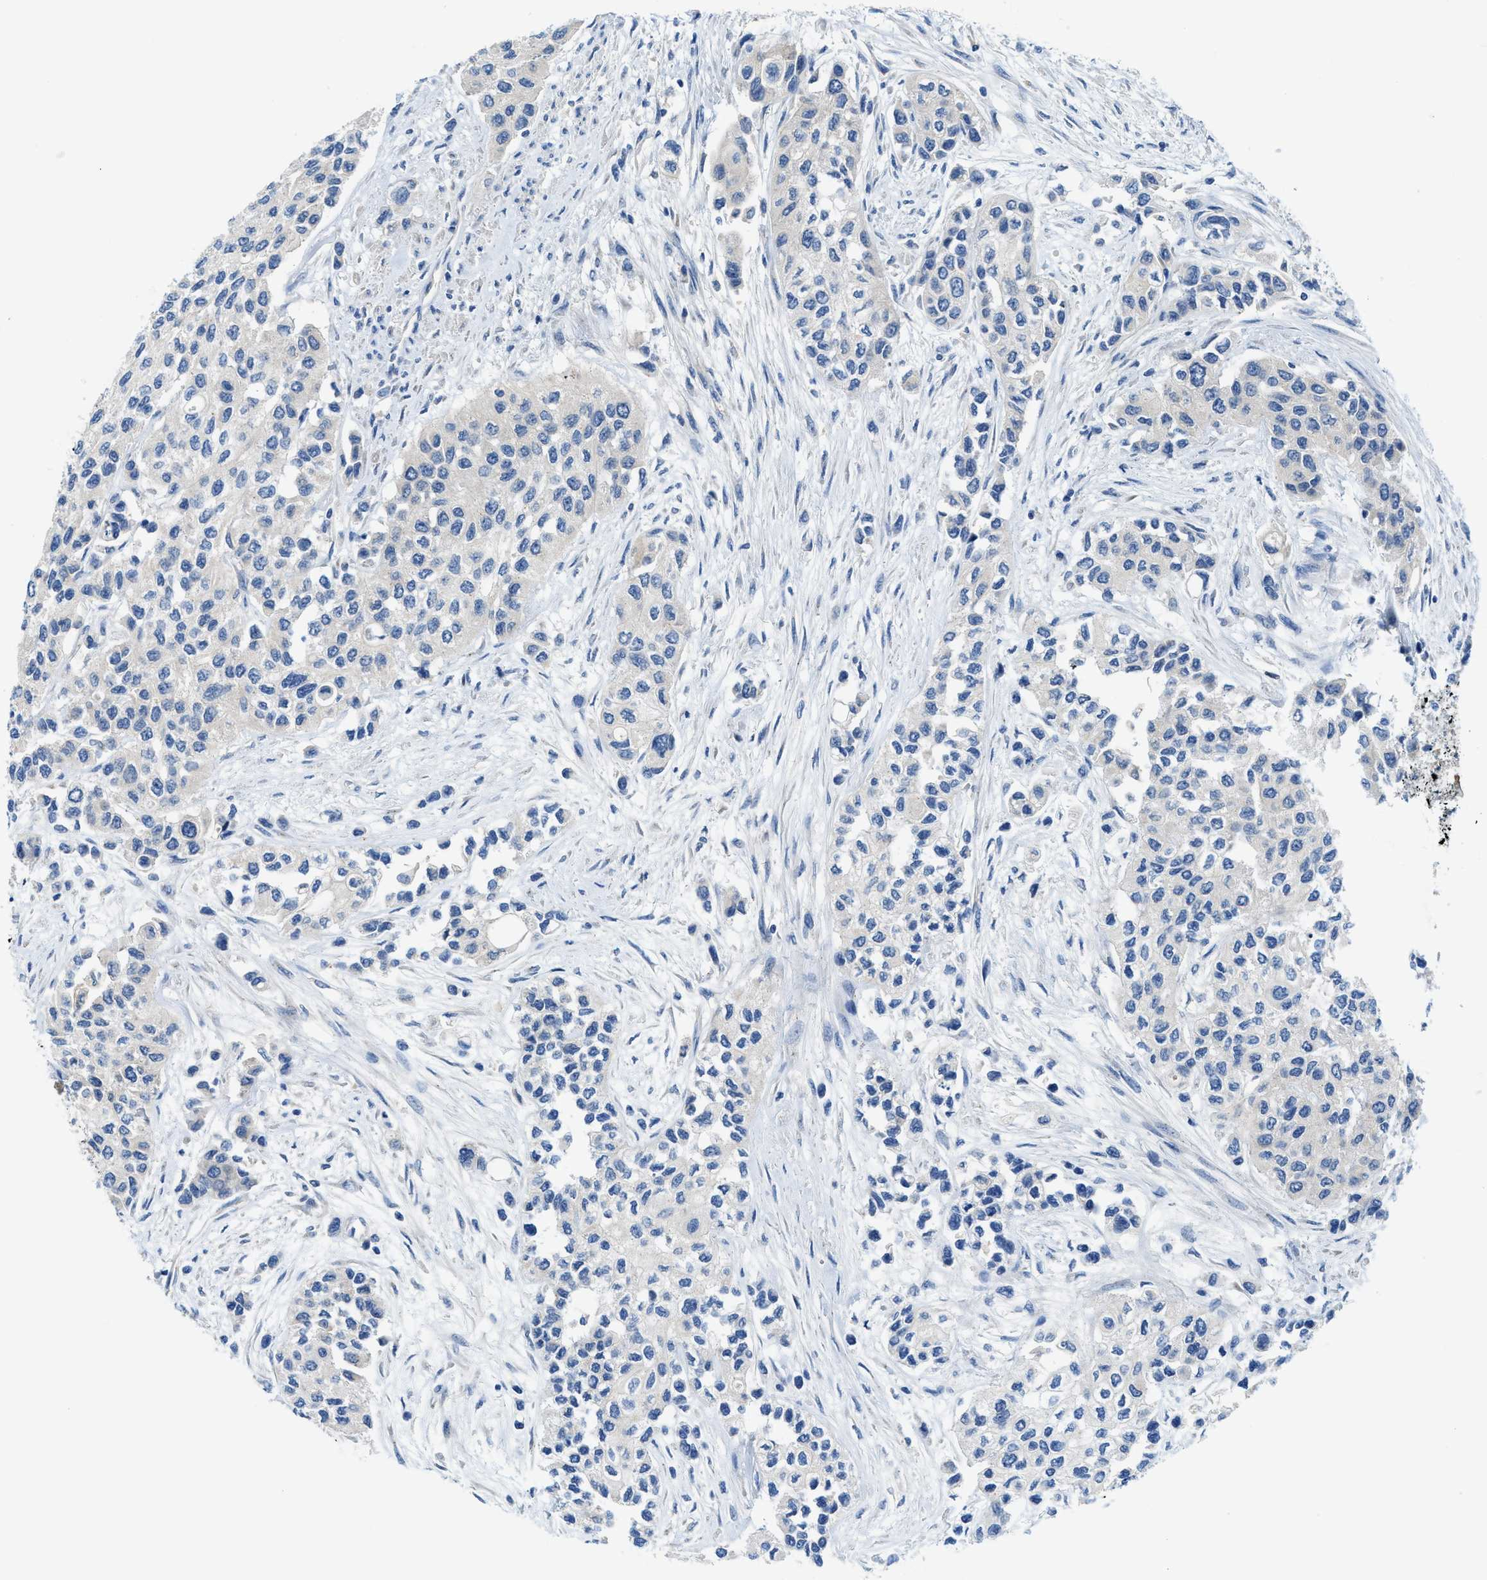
{"staining": {"intensity": "negative", "quantity": "none", "location": "none"}, "tissue": "urothelial cancer", "cell_type": "Tumor cells", "image_type": "cancer", "snomed": [{"axis": "morphology", "description": "Urothelial carcinoma, High grade"}, {"axis": "topography", "description": "Urinary bladder"}], "caption": "The micrograph demonstrates no significant staining in tumor cells of high-grade urothelial carcinoma.", "gene": "RIPK2", "patient": {"sex": "female", "age": 56}}